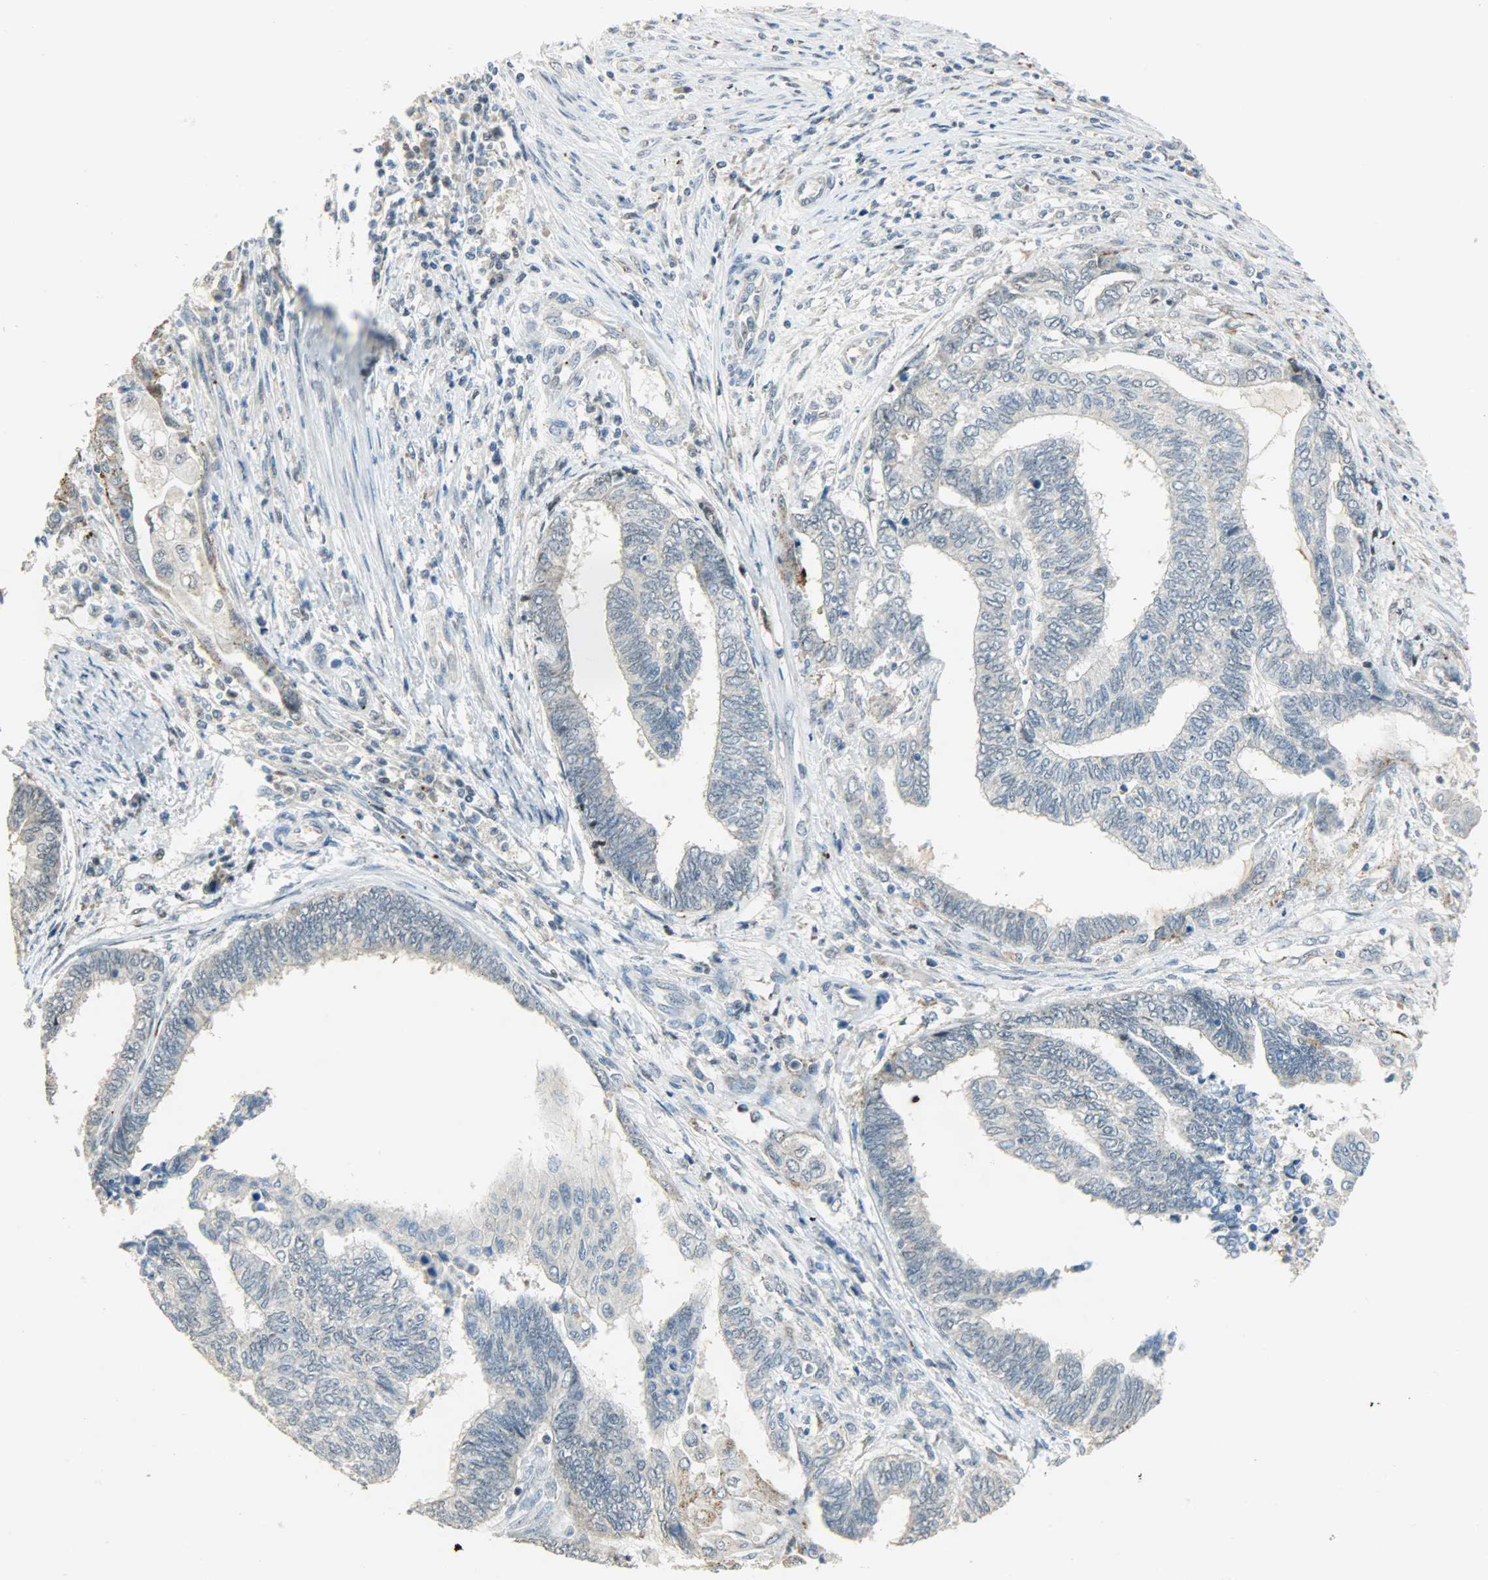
{"staining": {"intensity": "negative", "quantity": "none", "location": "none"}, "tissue": "endometrial cancer", "cell_type": "Tumor cells", "image_type": "cancer", "snomed": [{"axis": "morphology", "description": "Adenocarcinoma, NOS"}, {"axis": "topography", "description": "Uterus"}, {"axis": "topography", "description": "Endometrium"}], "caption": "This is an IHC image of endometrial adenocarcinoma. There is no positivity in tumor cells.", "gene": "GIT2", "patient": {"sex": "female", "age": 70}}